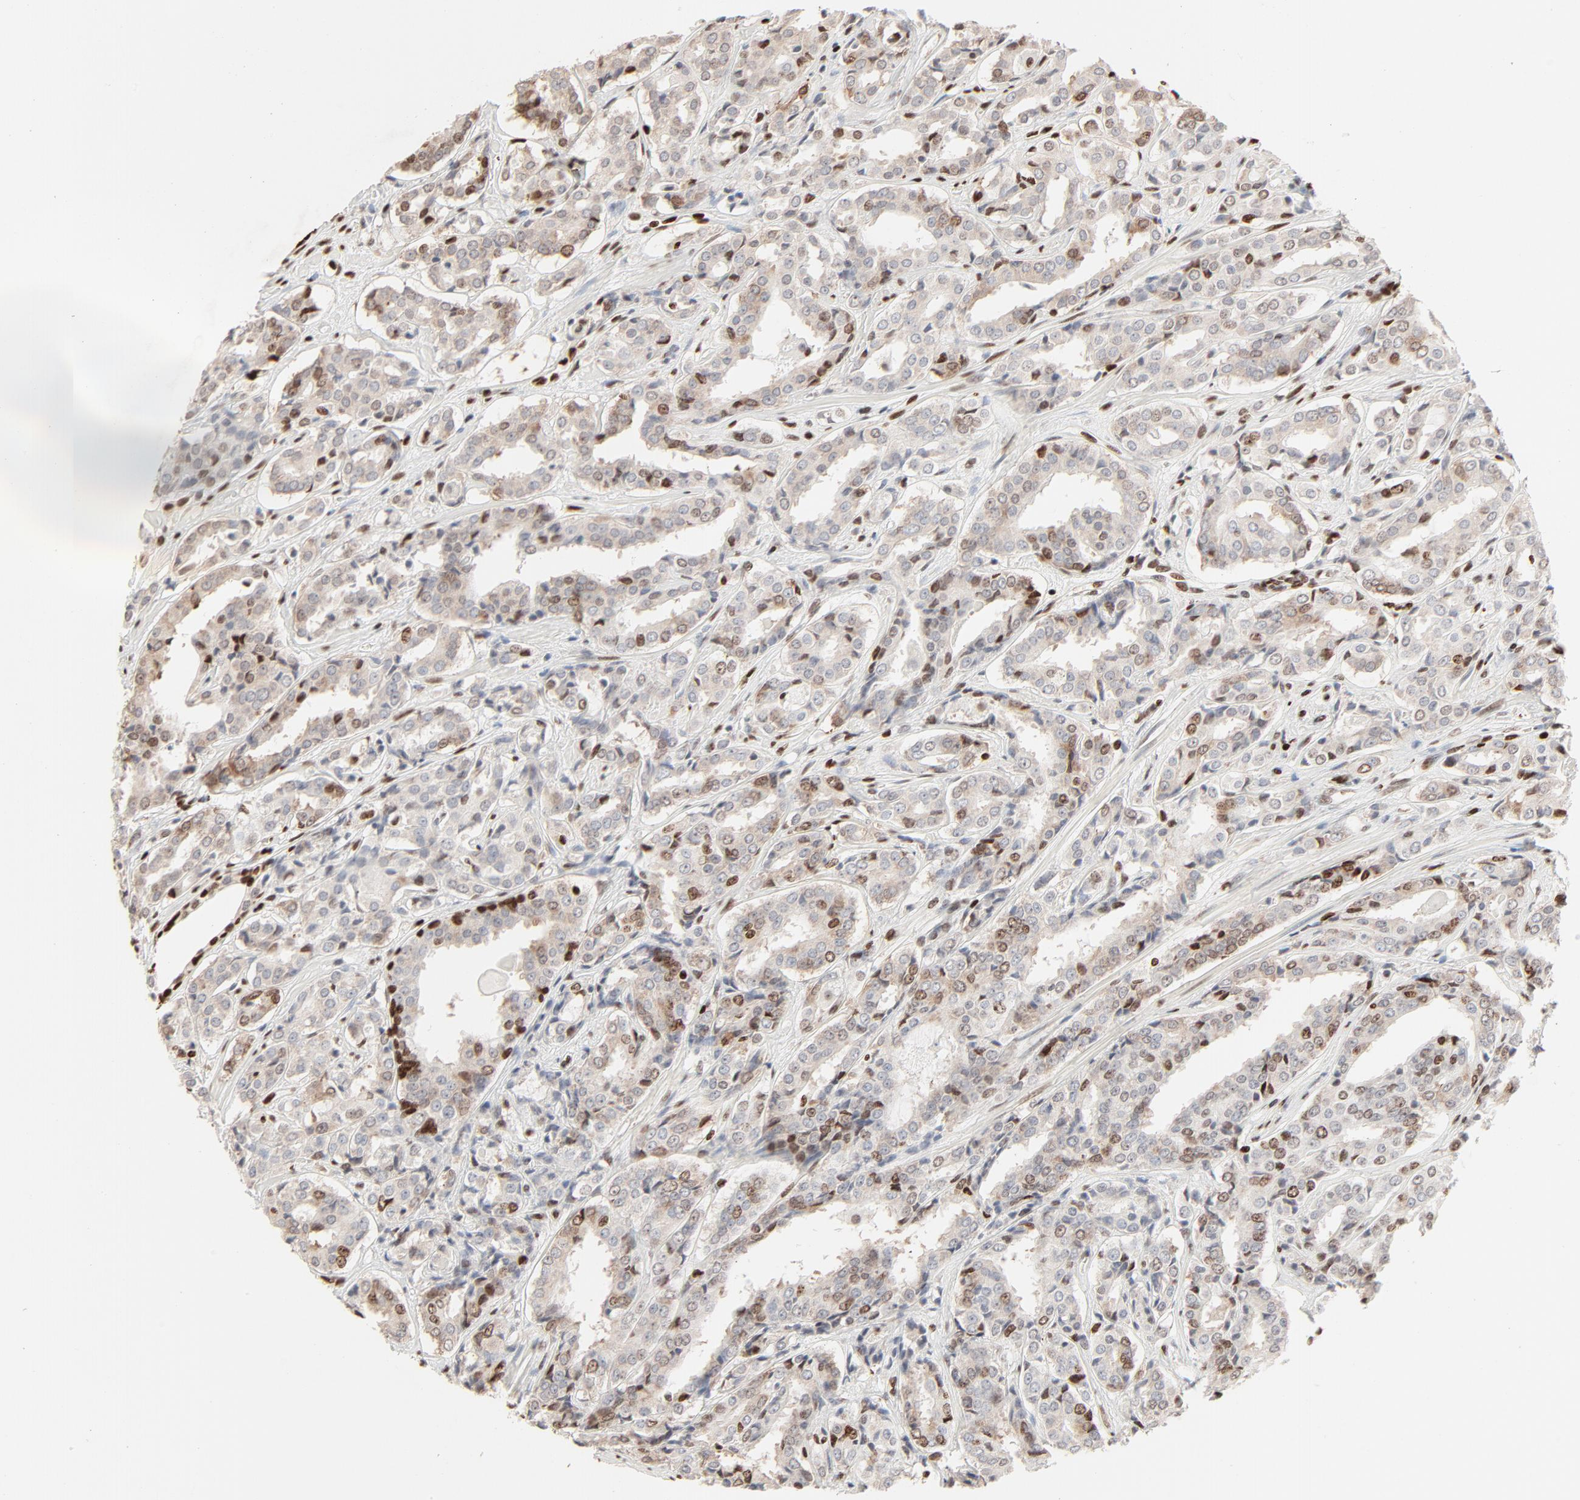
{"staining": {"intensity": "moderate", "quantity": "25%-75%", "location": "nuclear"}, "tissue": "prostate cancer", "cell_type": "Tumor cells", "image_type": "cancer", "snomed": [{"axis": "morphology", "description": "Adenocarcinoma, Medium grade"}, {"axis": "topography", "description": "Prostate"}], "caption": "Human prostate cancer stained with a brown dye shows moderate nuclear positive staining in about 25%-75% of tumor cells.", "gene": "HMGB2", "patient": {"sex": "male", "age": 60}}